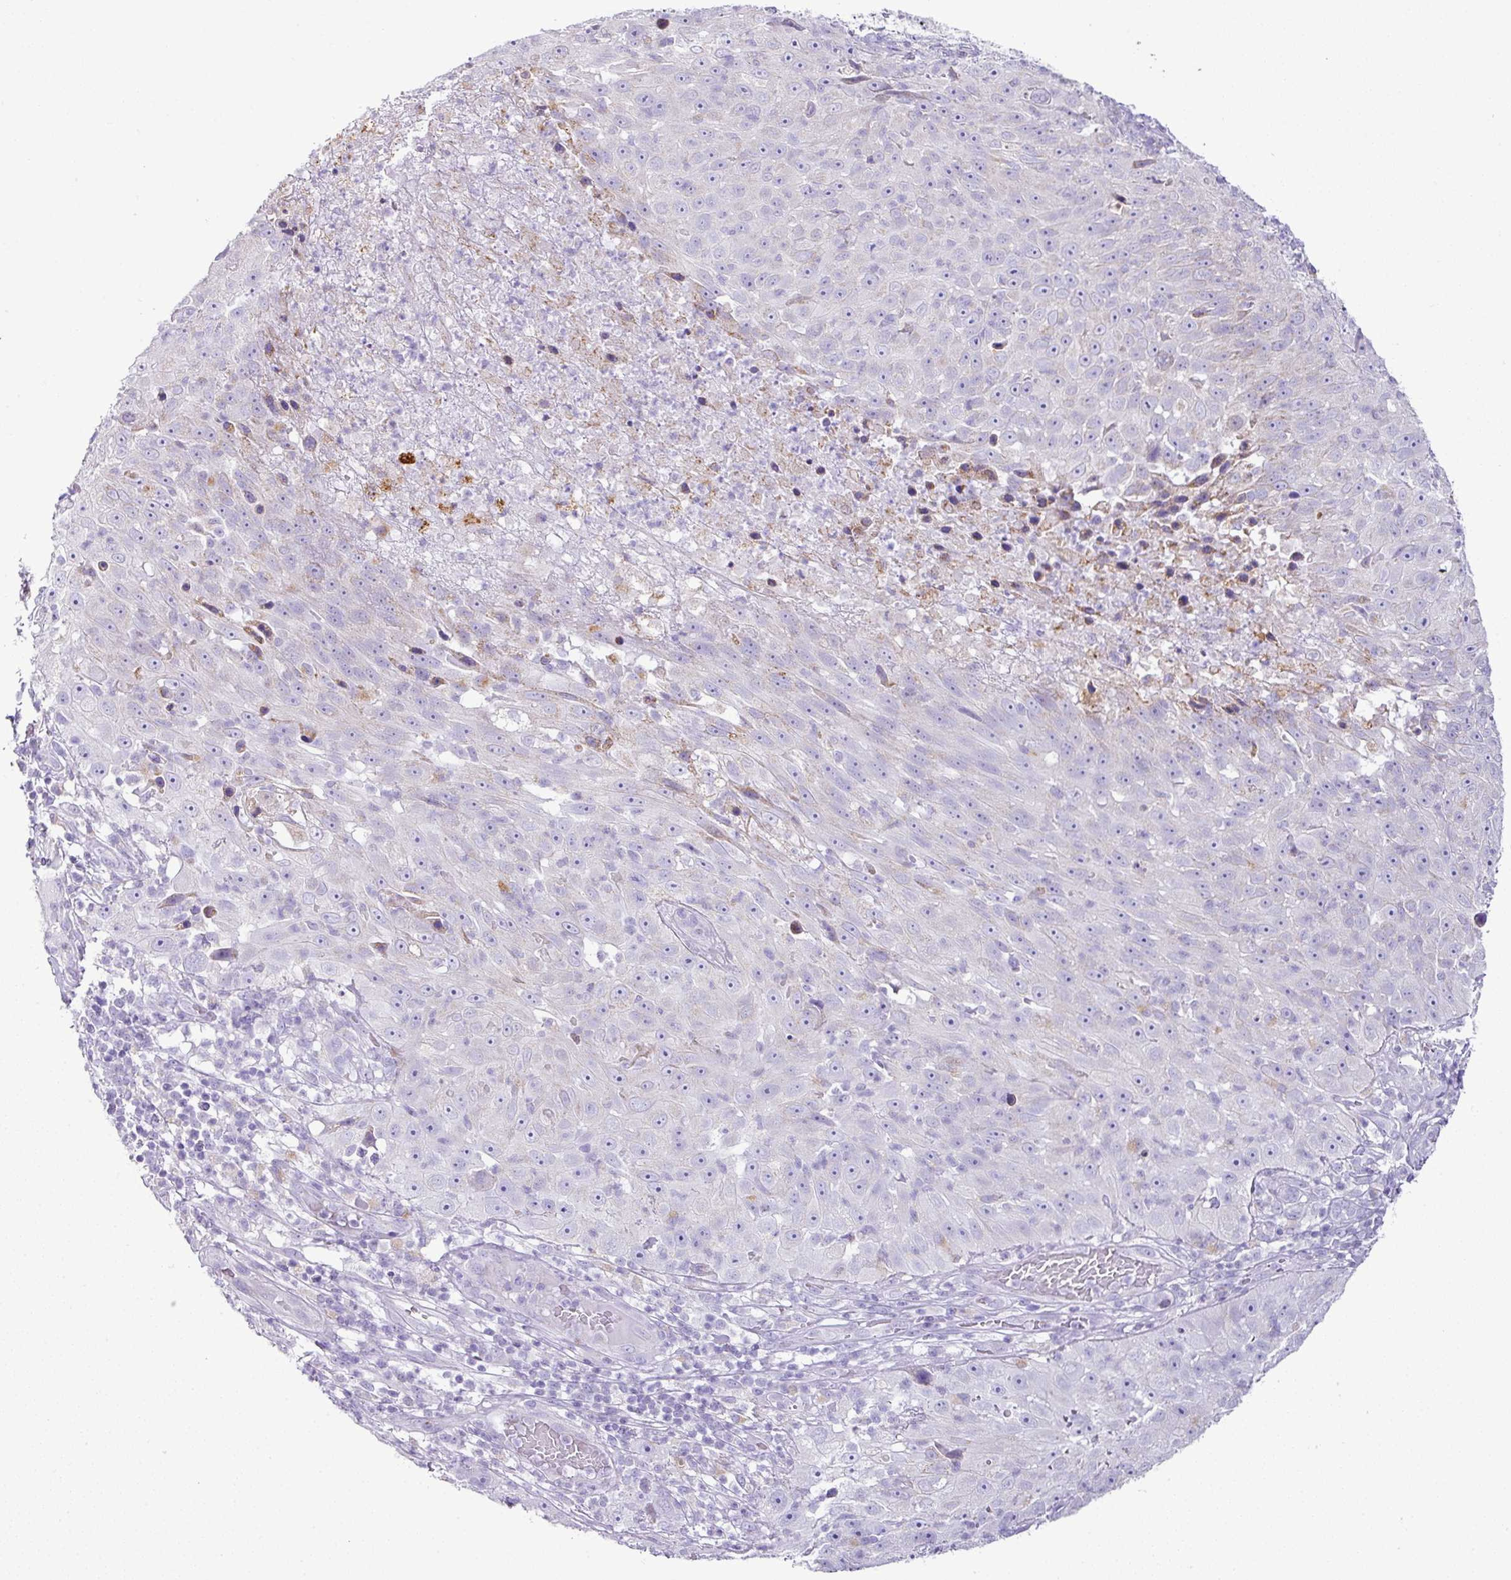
{"staining": {"intensity": "negative", "quantity": "none", "location": "none"}, "tissue": "skin cancer", "cell_type": "Tumor cells", "image_type": "cancer", "snomed": [{"axis": "morphology", "description": "Squamous cell carcinoma, NOS"}, {"axis": "topography", "description": "Skin"}], "caption": "Immunohistochemical staining of human skin squamous cell carcinoma reveals no significant expression in tumor cells.", "gene": "PGAP4", "patient": {"sex": "female", "age": 87}}